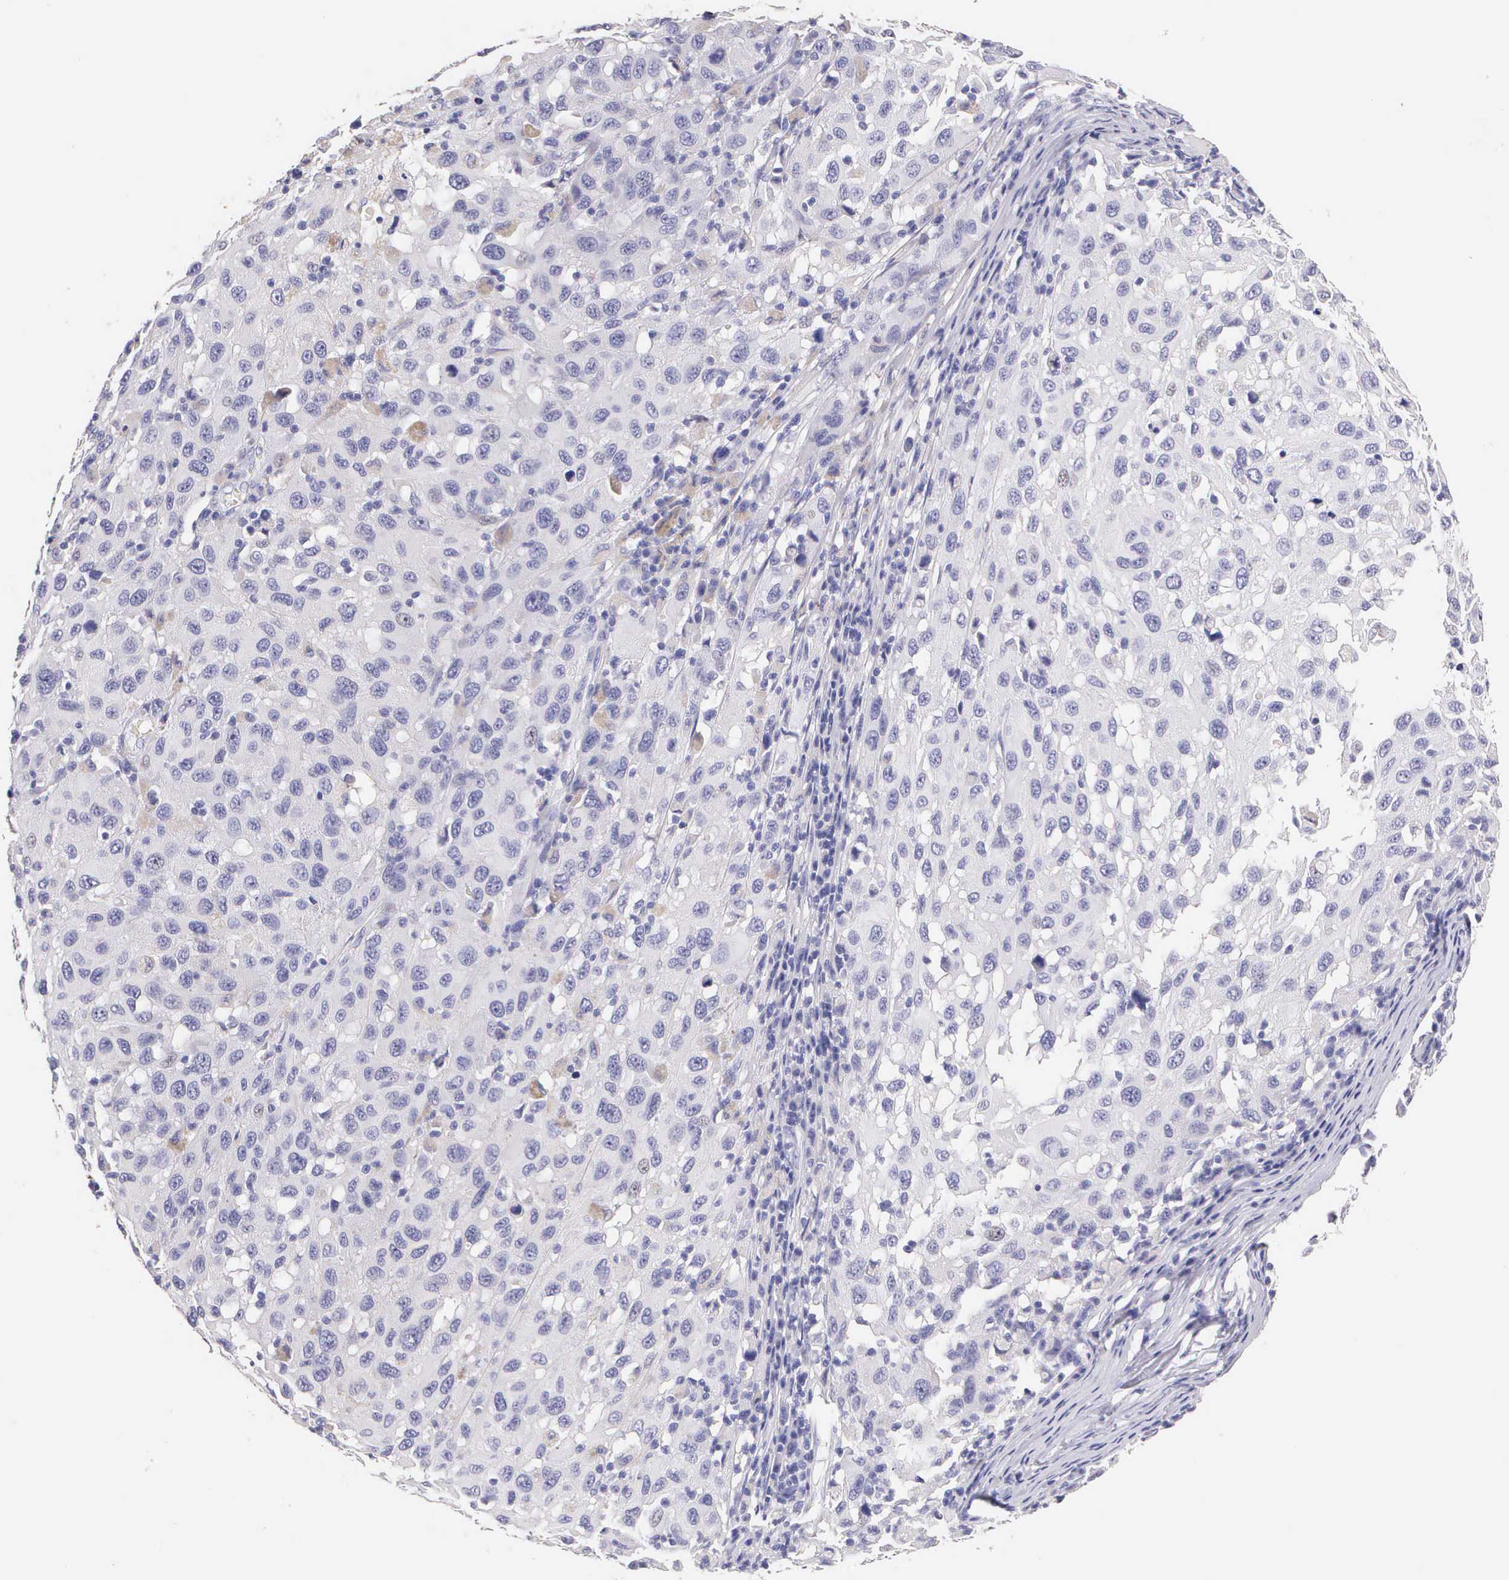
{"staining": {"intensity": "negative", "quantity": "none", "location": "none"}, "tissue": "melanoma", "cell_type": "Tumor cells", "image_type": "cancer", "snomed": [{"axis": "morphology", "description": "Malignant melanoma, NOS"}, {"axis": "topography", "description": "Skin"}], "caption": "The immunohistochemistry micrograph has no significant staining in tumor cells of malignant melanoma tissue.", "gene": "KRT17", "patient": {"sex": "female", "age": 77}}